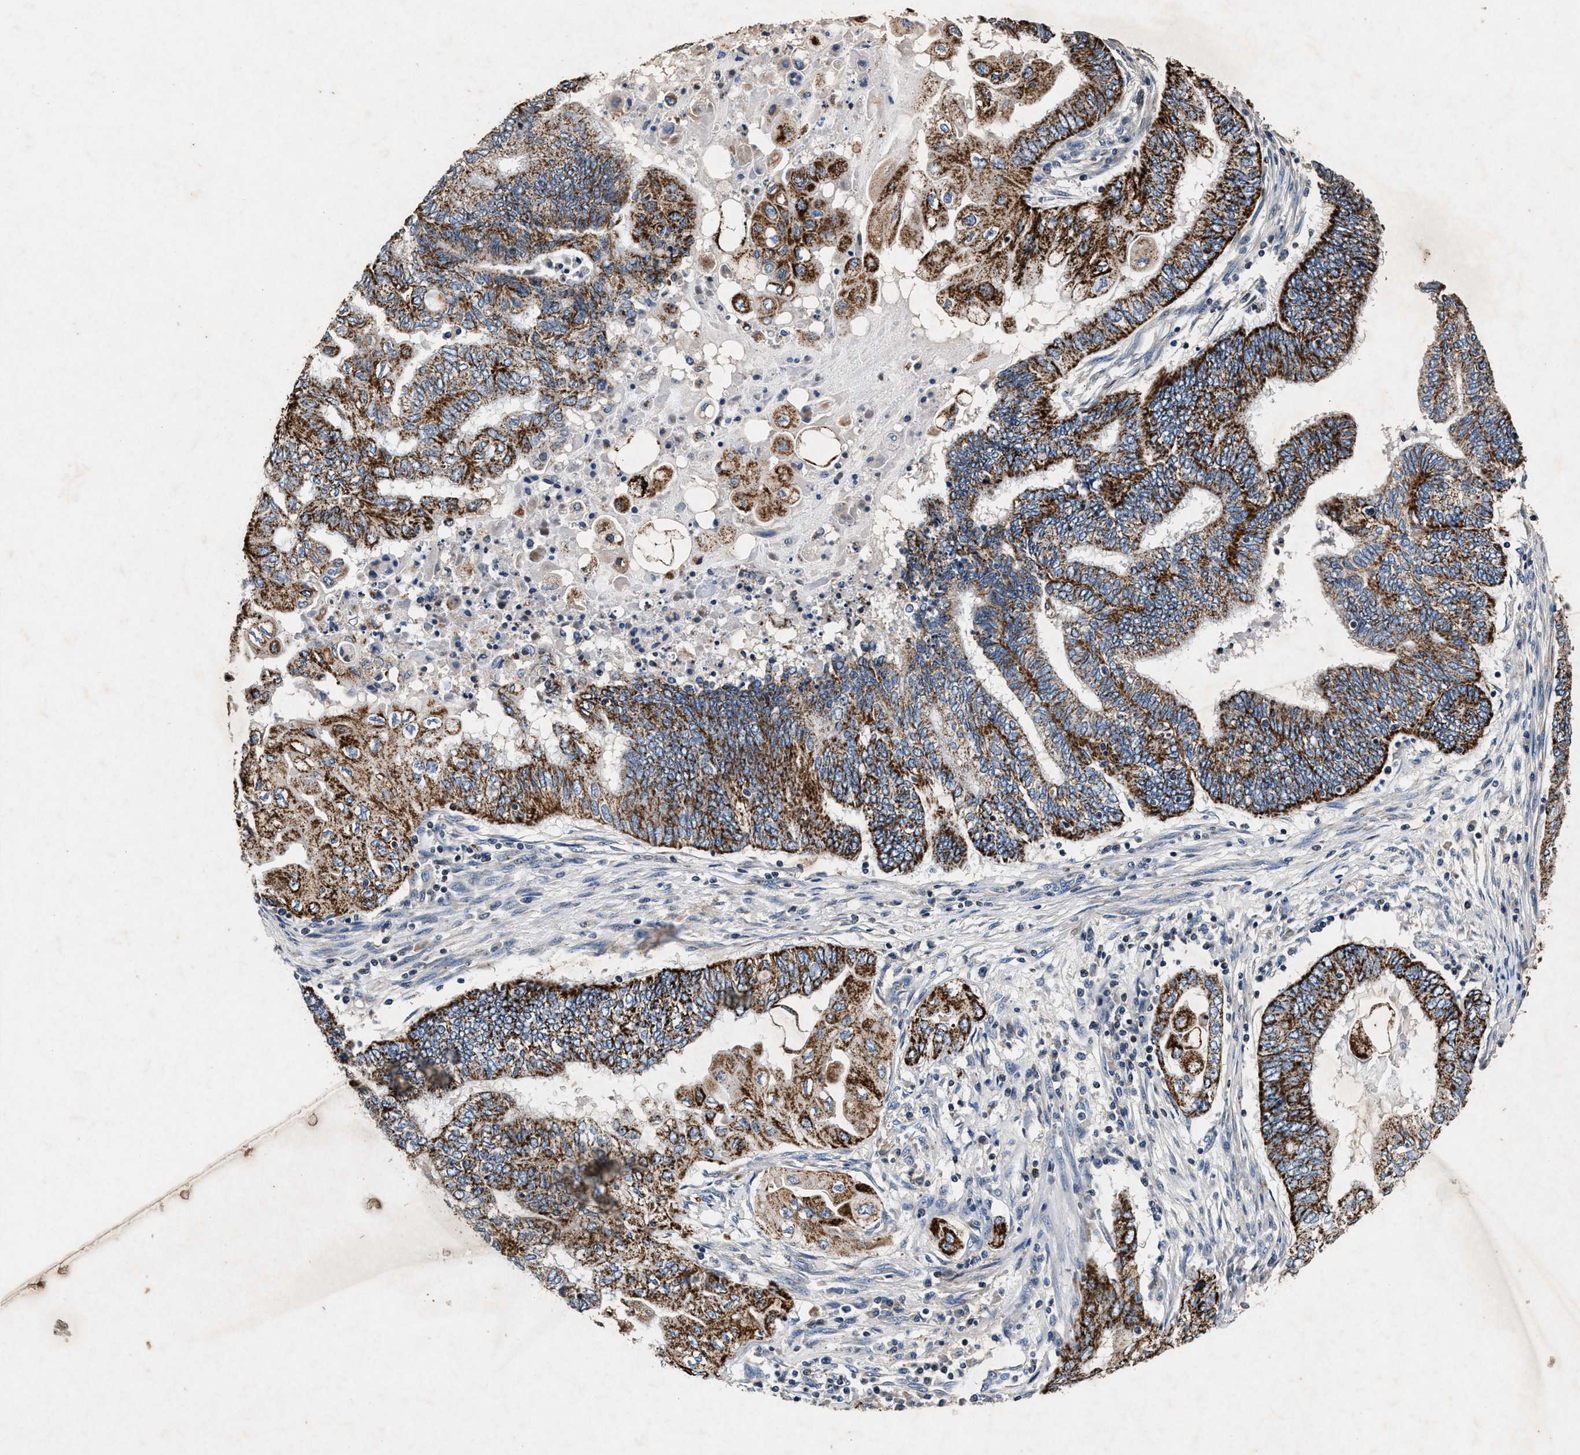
{"staining": {"intensity": "strong", "quantity": ">75%", "location": "cytoplasmic/membranous"}, "tissue": "endometrial cancer", "cell_type": "Tumor cells", "image_type": "cancer", "snomed": [{"axis": "morphology", "description": "Adenocarcinoma, NOS"}, {"axis": "topography", "description": "Uterus"}, {"axis": "topography", "description": "Endometrium"}], "caption": "Protein staining exhibits strong cytoplasmic/membranous expression in about >75% of tumor cells in endometrial cancer.", "gene": "PKD2L1", "patient": {"sex": "female", "age": 70}}